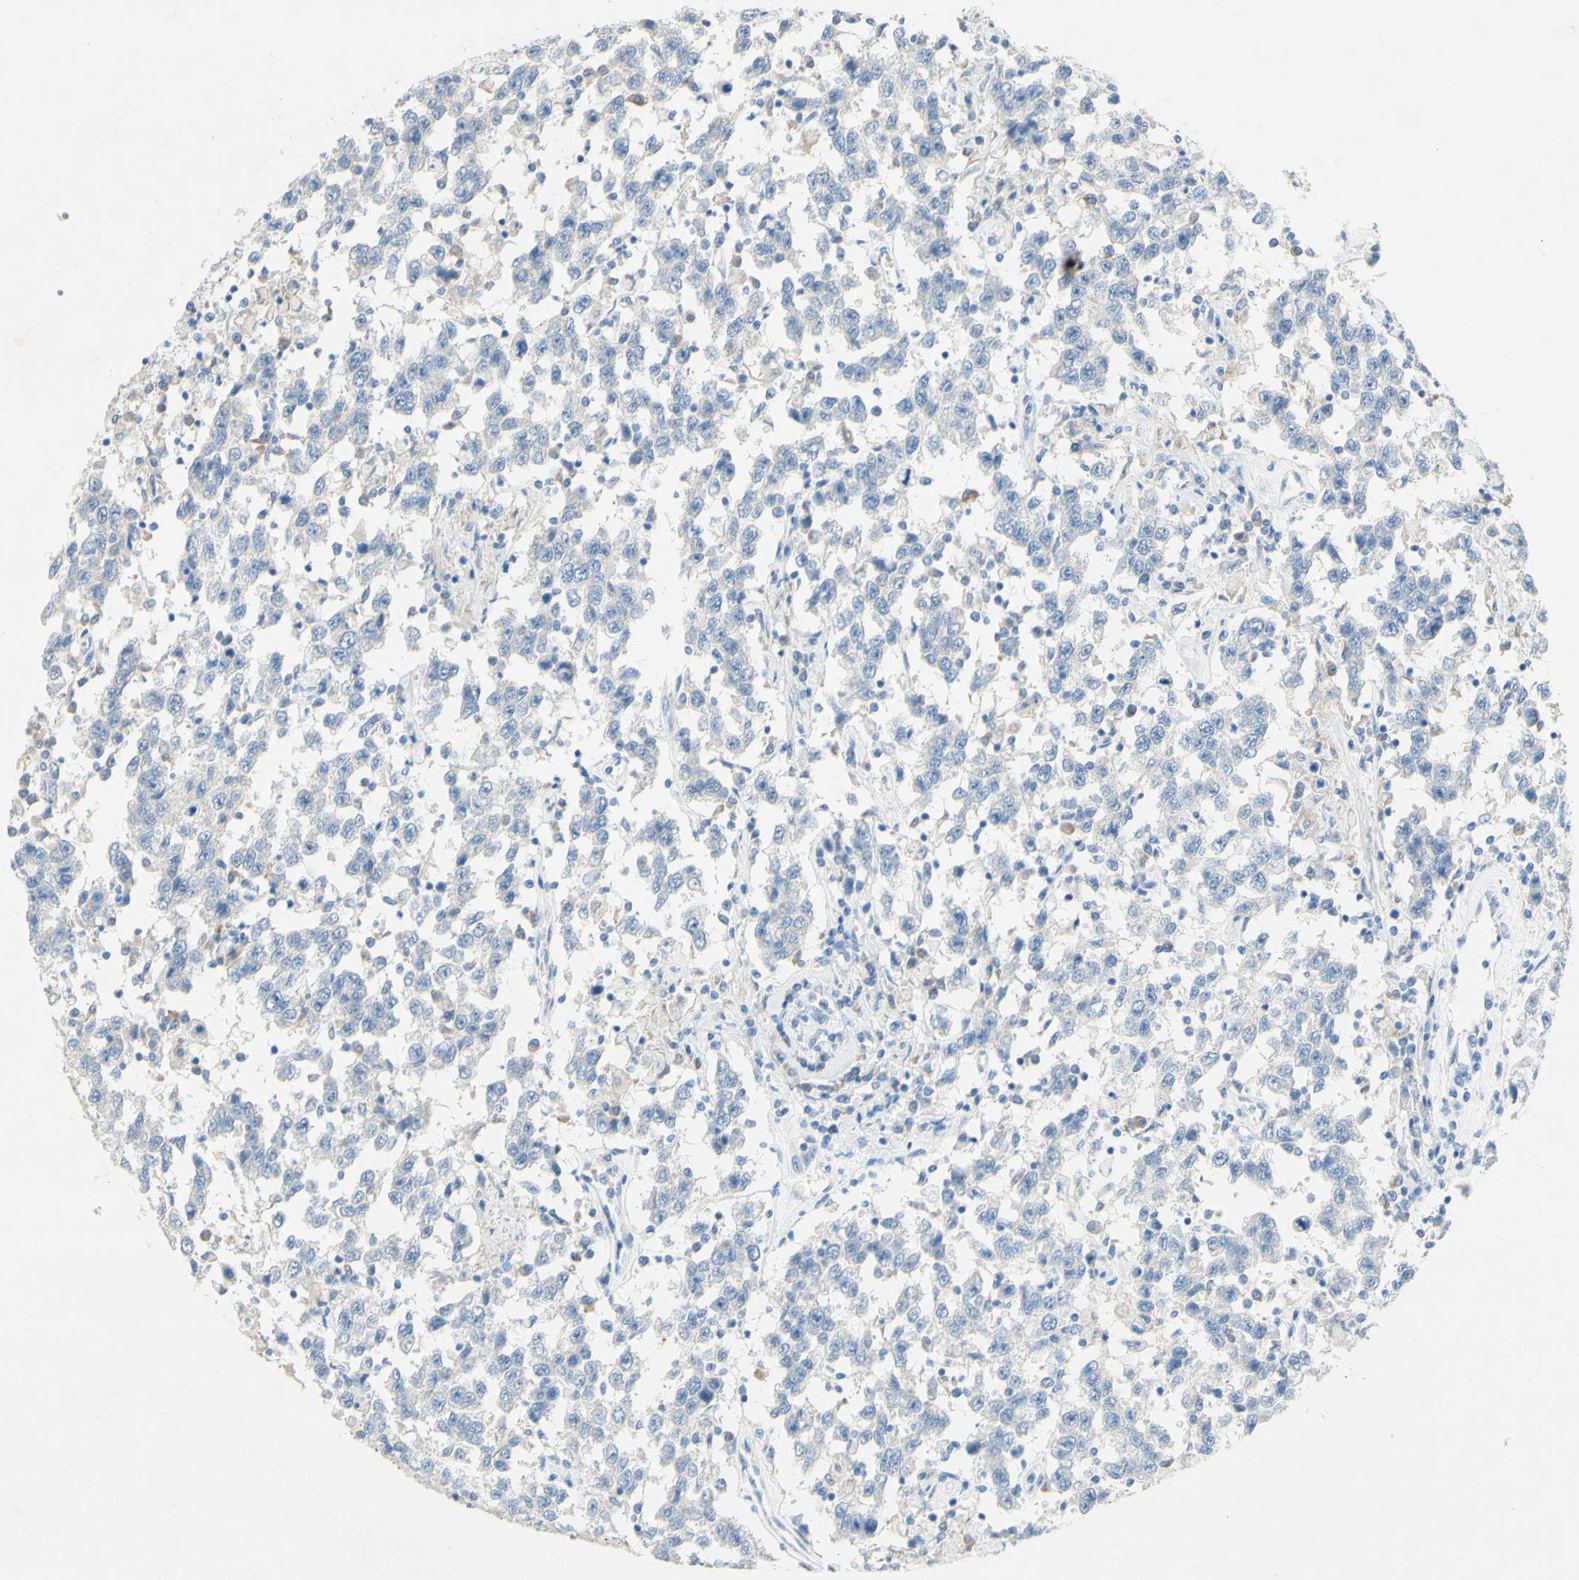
{"staining": {"intensity": "negative", "quantity": "none", "location": "none"}, "tissue": "testis cancer", "cell_type": "Tumor cells", "image_type": "cancer", "snomed": [{"axis": "morphology", "description": "Seminoma, NOS"}, {"axis": "topography", "description": "Testis"}], "caption": "Tumor cells show no significant protein expression in testis seminoma.", "gene": "ACADL", "patient": {"sex": "male", "age": 41}}